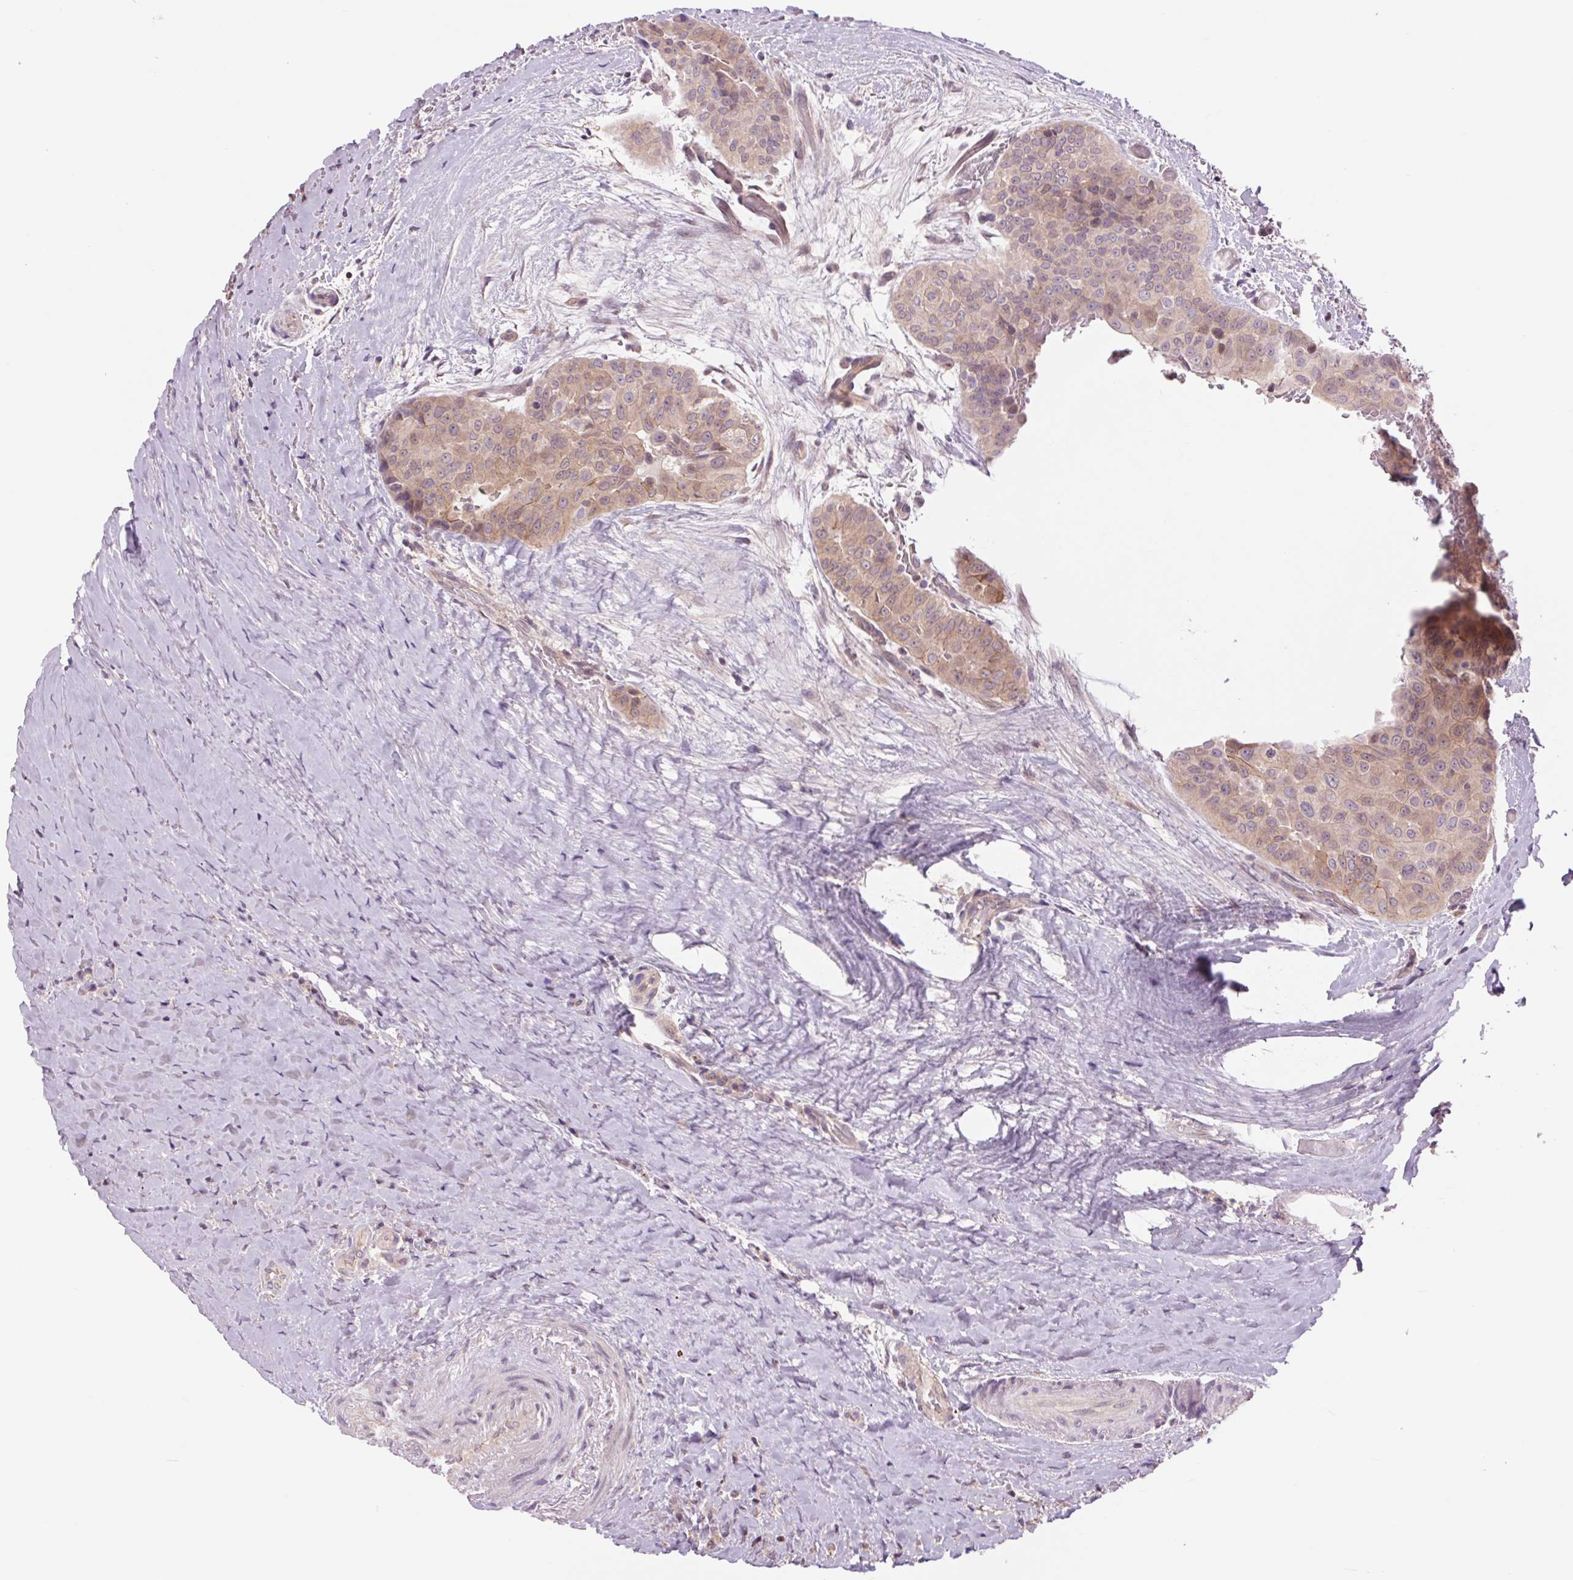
{"staining": {"intensity": "weak", "quantity": ">75%", "location": "cytoplasmic/membranous"}, "tissue": "thyroid cancer", "cell_type": "Tumor cells", "image_type": "cancer", "snomed": [{"axis": "morphology", "description": "Papillary adenocarcinoma, NOS"}, {"axis": "morphology", "description": "Papillary adenoma metastatic"}, {"axis": "topography", "description": "Thyroid gland"}], "caption": "Human thyroid cancer (papillary adenoma metastatic) stained with a brown dye exhibits weak cytoplasmic/membranous positive expression in about >75% of tumor cells.", "gene": "SH3RF2", "patient": {"sex": "female", "age": 50}}